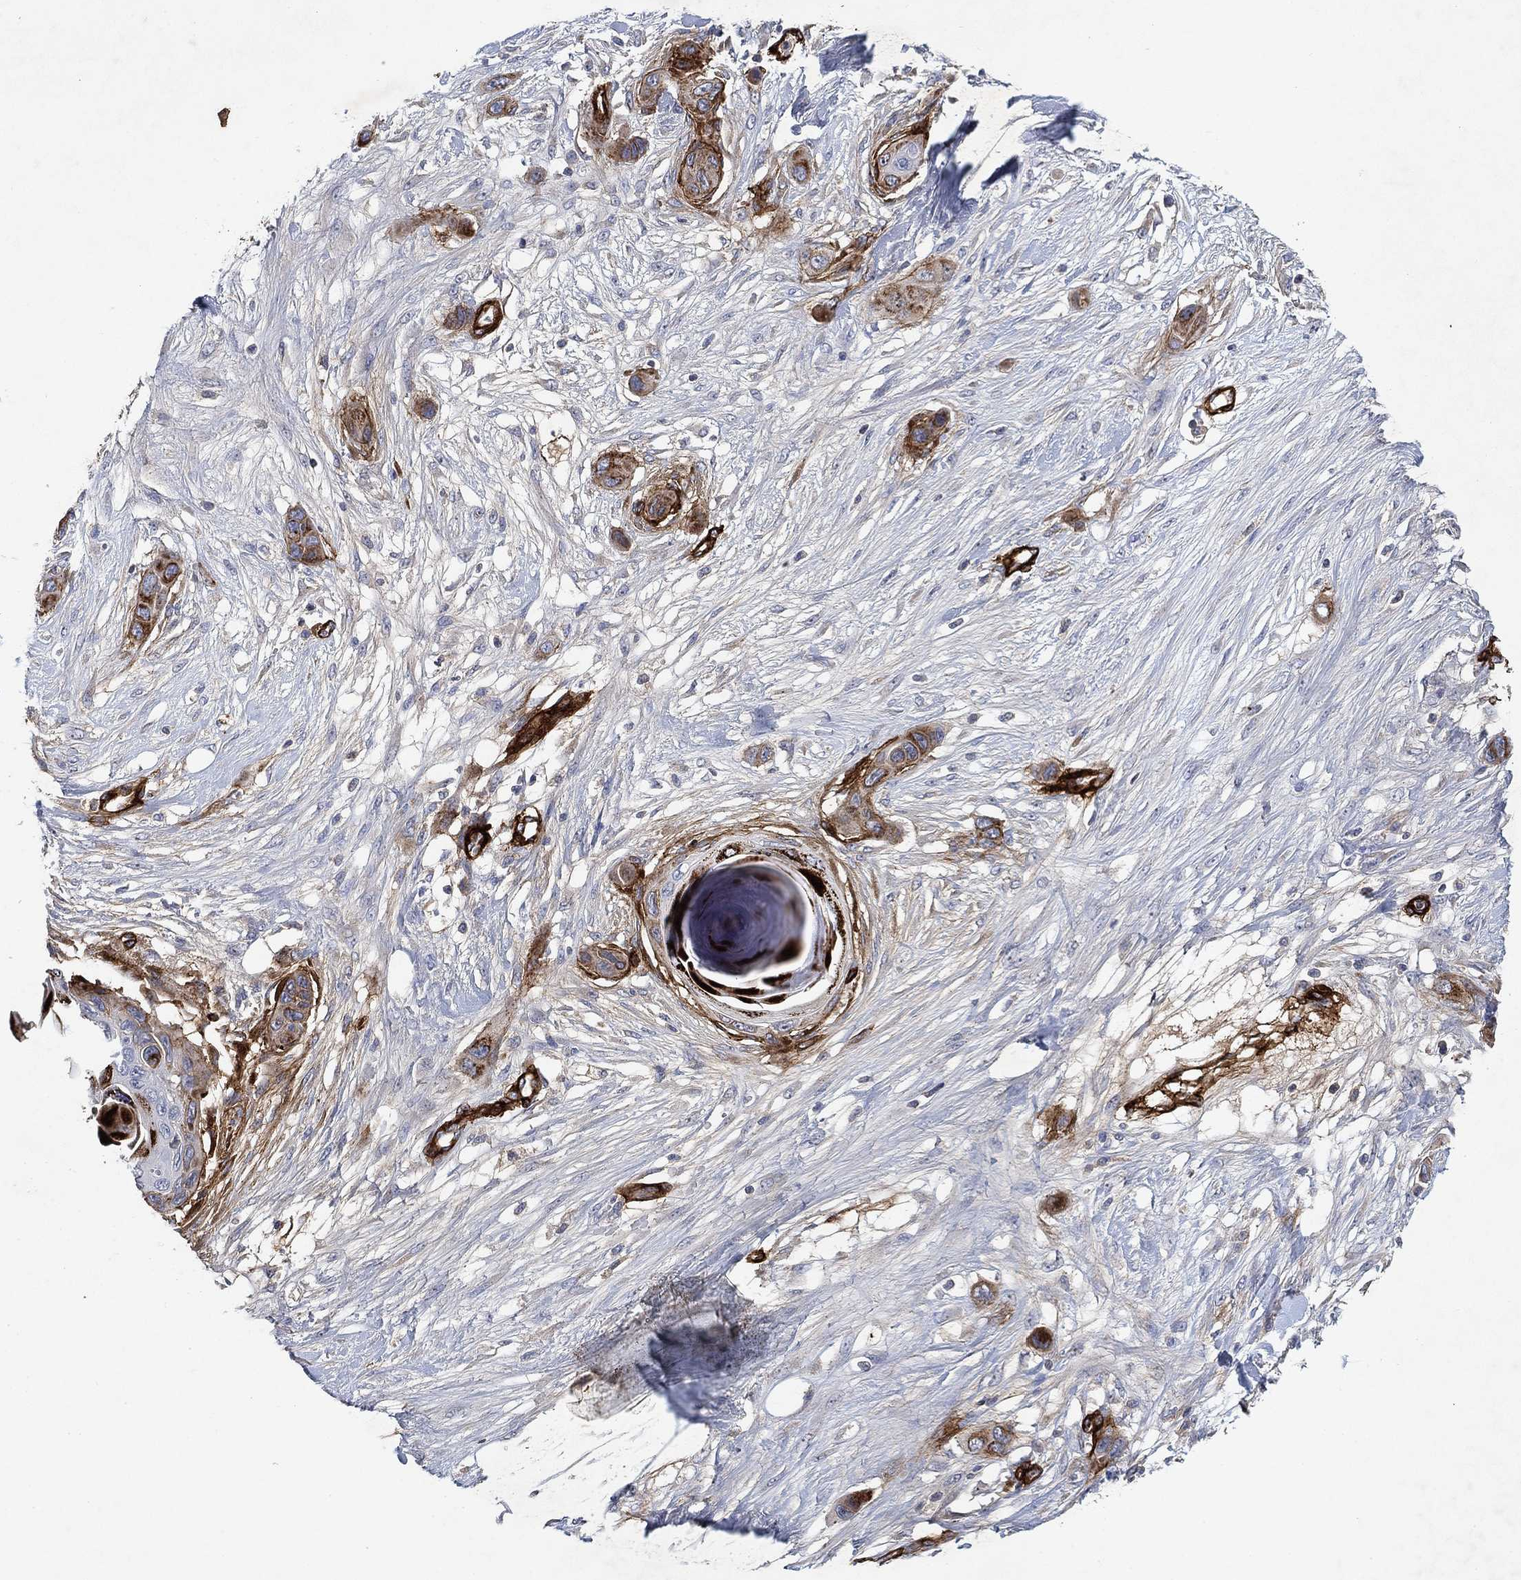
{"staining": {"intensity": "moderate", "quantity": "25%-75%", "location": "cytoplasmic/membranous"}, "tissue": "skin cancer", "cell_type": "Tumor cells", "image_type": "cancer", "snomed": [{"axis": "morphology", "description": "Squamous cell carcinoma, NOS"}, {"axis": "topography", "description": "Skin"}], "caption": "Immunohistochemistry (IHC) of skin cancer (squamous cell carcinoma) demonstrates medium levels of moderate cytoplasmic/membranous expression in about 25%-75% of tumor cells.", "gene": "COL4A2", "patient": {"sex": "male", "age": 79}}